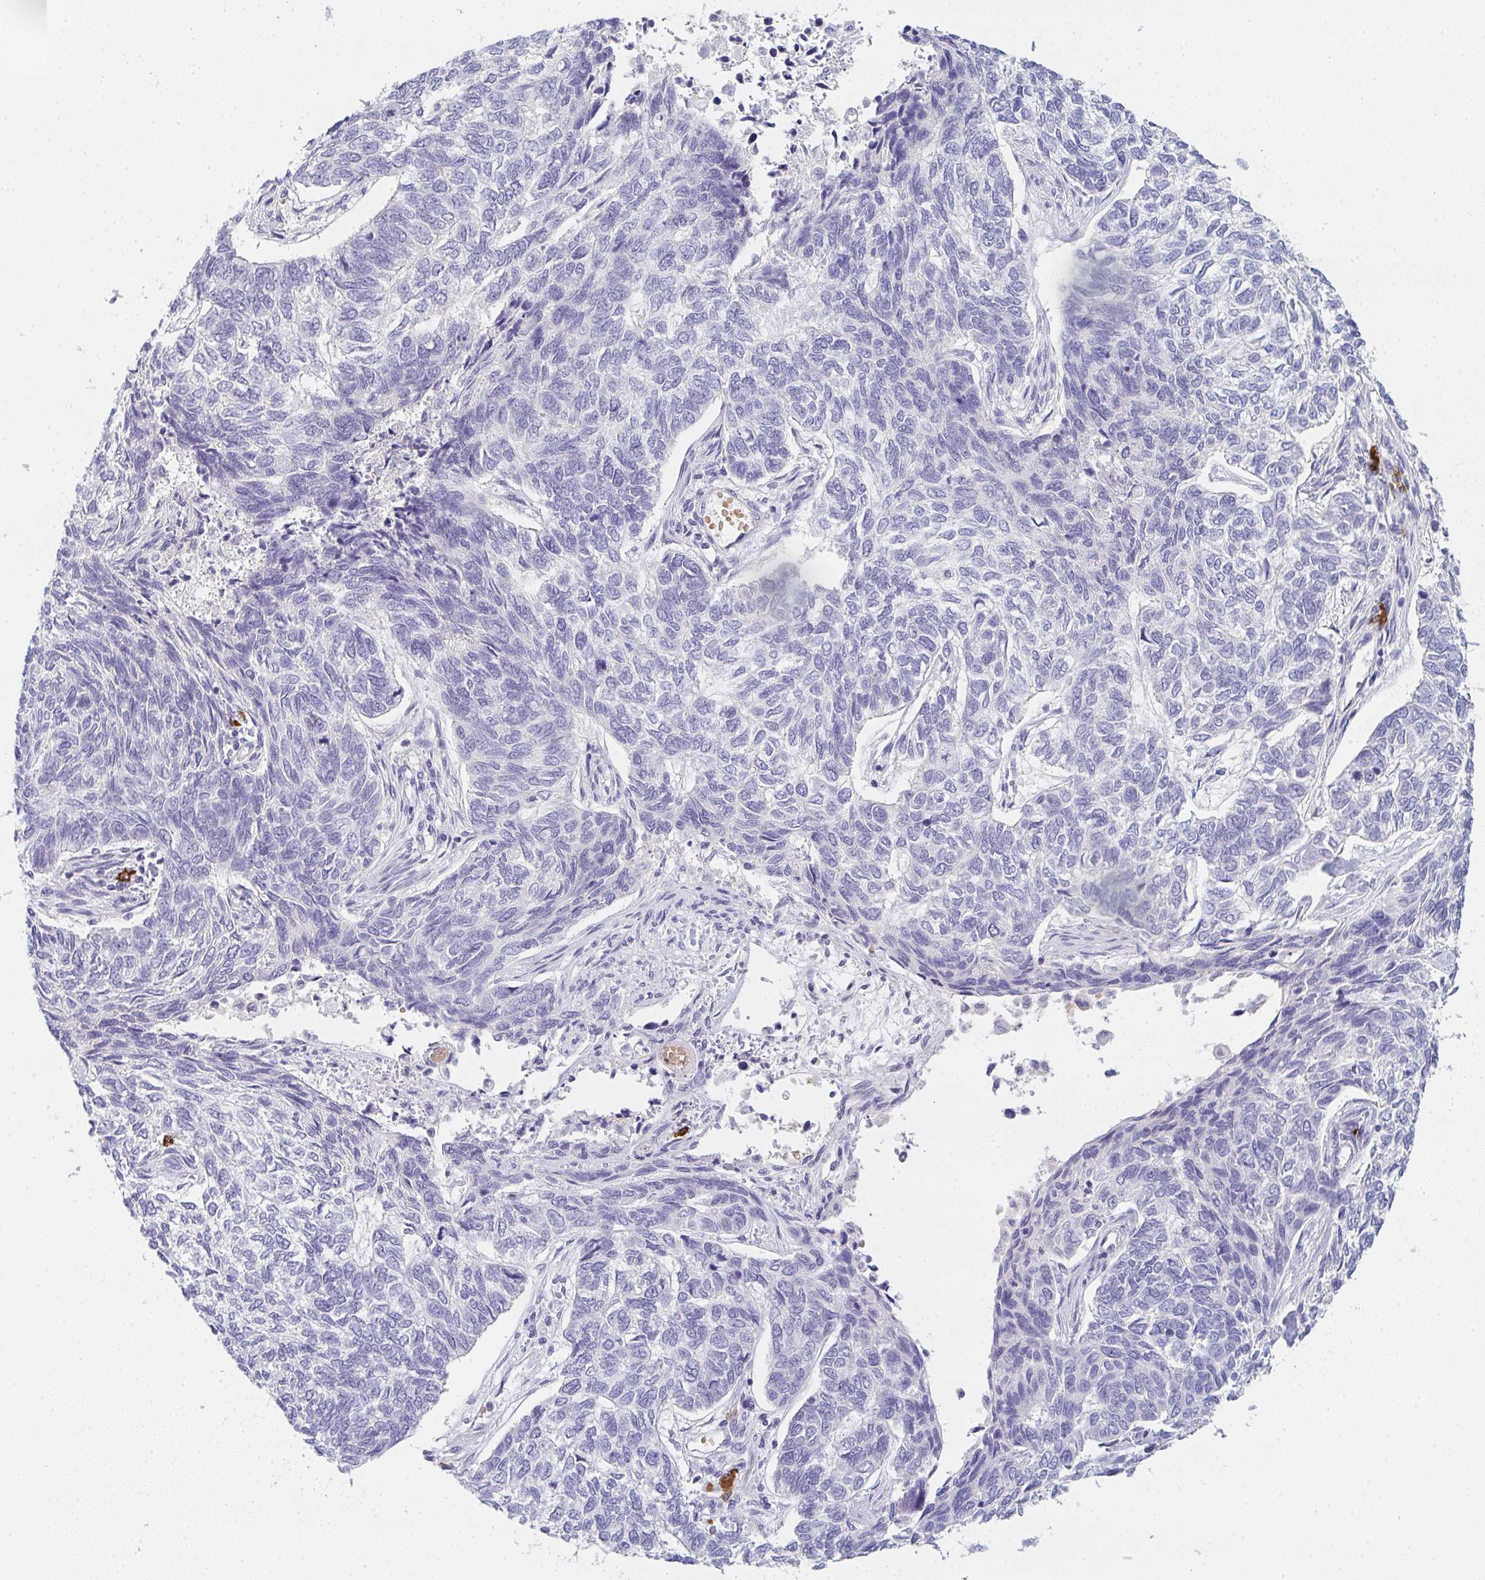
{"staining": {"intensity": "negative", "quantity": "none", "location": "none"}, "tissue": "skin cancer", "cell_type": "Tumor cells", "image_type": "cancer", "snomed": [{"axis": "morphology", "description": "Basal cell carcinoma"}, {"axis": "topography", "description": "Skin"}], "caption": "This is an IHC photomicrograph of human skin basal cell carcinoma. There is no expression in tumor cells.", "gene": "CACNA1S", "patient": {"sex": "female", "age": 65}}